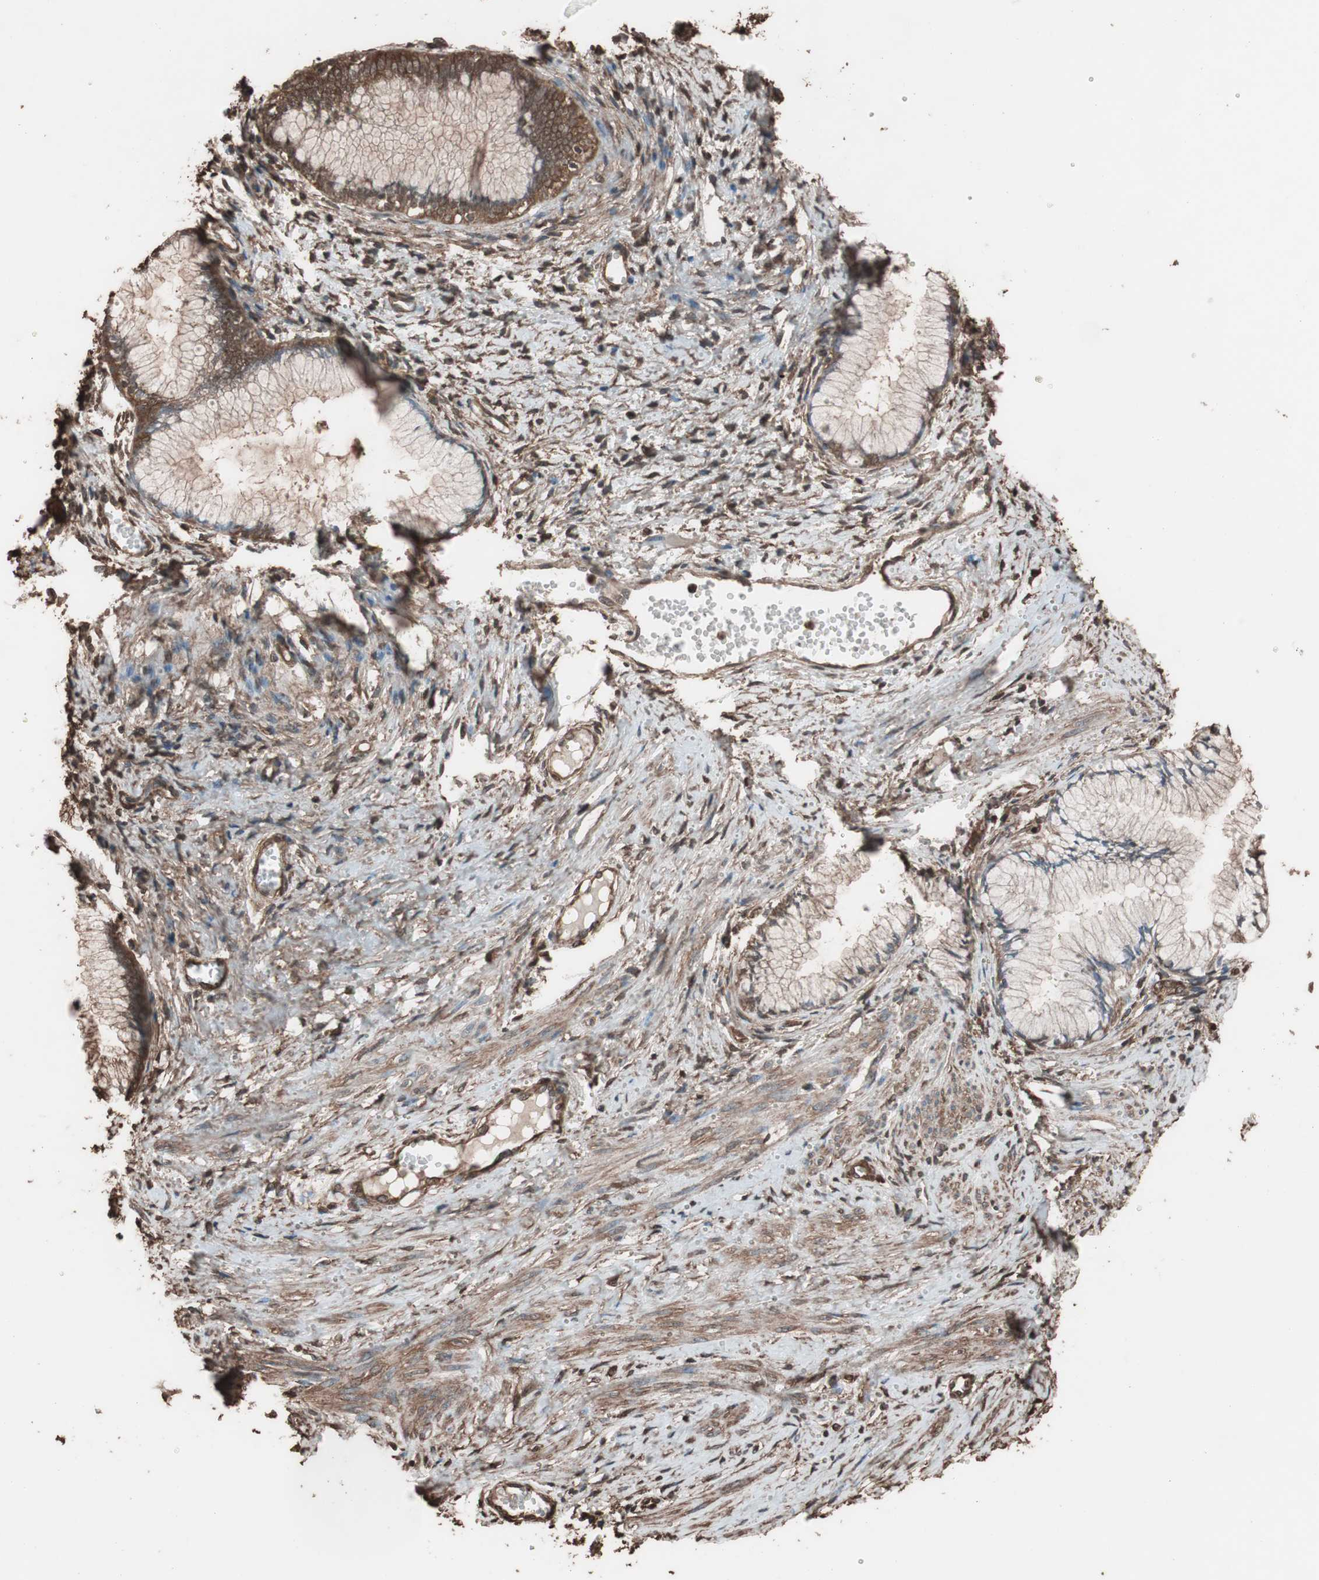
{"staining": {"intensity": "strong", "quantity": ">75%", "location": "cytoplasmic/membranous"}, "tissue": "cervical cancer", "cell_type": "Tumor cells", "image_type": "cancer", "snomed": [{"axis": "morphology", "description": "Adenocarcinoma, NOS"}, {"axis": "topography", "description": "Cervix"}], "caption": "Brown immunohistochemical staining in human adenocarcinoma (cervical) demonstrates strong cytoplasmic/membranous expression in about >75% of tumor cells.", "gene": "CALM2", "patient": {"sex": "female", "age": 36}}